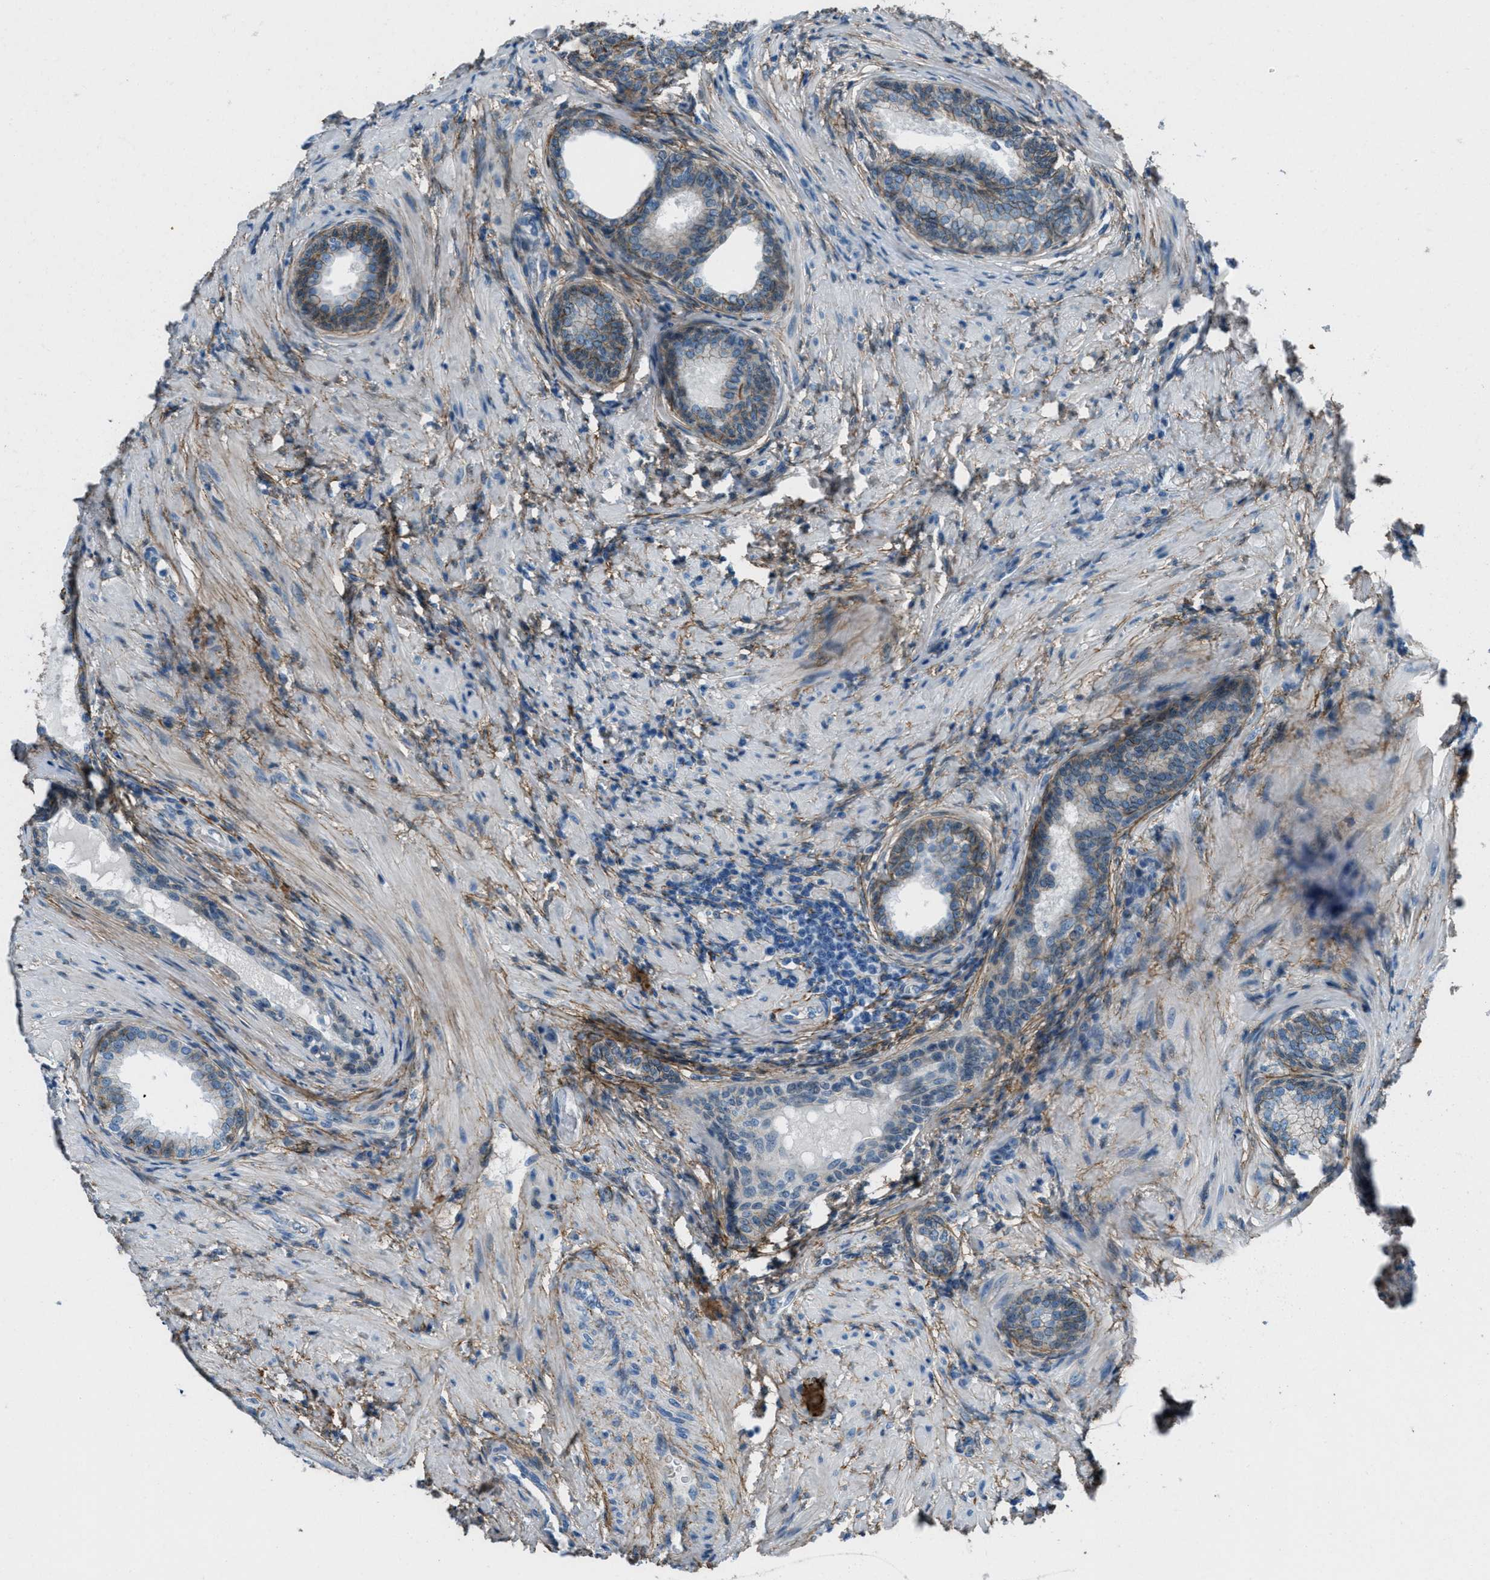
{"staining": {"intensity": "moderate", "quantity": "25%-75%", "location": "cytoplasmic/membranous"}, "tissue": "prostate", "cell_type": "Glandular cells", "image_type": "normal", "snomed": [{"axis": "morphology", "description": "Normal tissue, NOS"}, {"axis": "topography", "description": "Prostate"}], "caption": "Moderate cytoplasmic/membranous expression for a protein is present in about 25%-75% of glandular cells of normal prostate using immunohistochemistry (IHC).", "gene": "FBN1", "patient": {"sex": "male", "age": 76}}